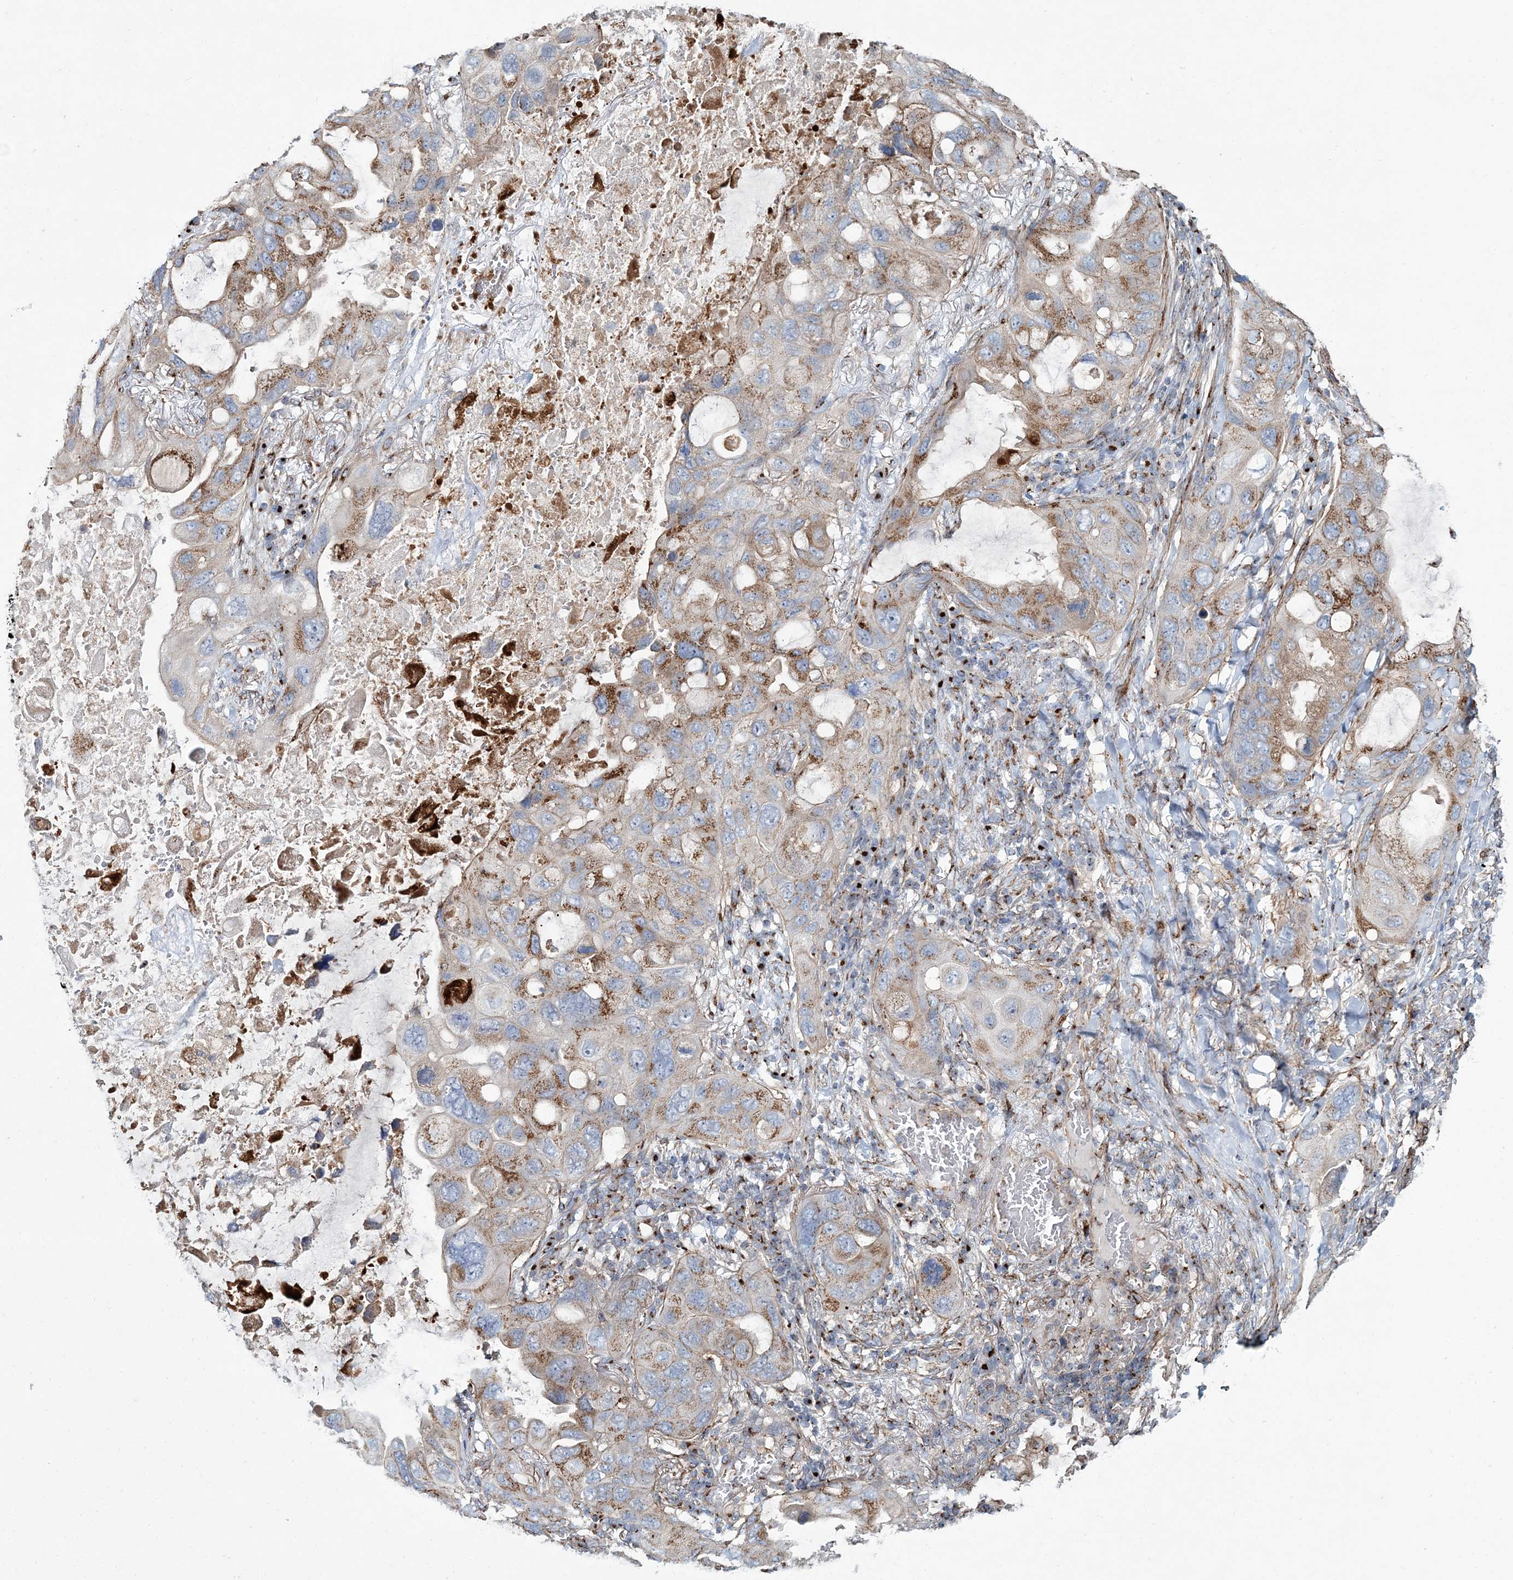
{"staining": {"intensity": "moderate", "quantity": ">75%", "location": "cytoplasmic/membranous"}, "tissue": "lung cancer", "cell_type": "Tumor cells", "image_type": "cancer", "snomed": [{"axis": "morphology", "description": "Squamous cell carcinoma, NOS"}, {"axis": "topography", "description": "Lung"}], "caption": "Immunohistochemical staining of lung squamous cell carcinoma exhibits medium levels of moderate cytoplasmic/membranous staining in about >75% of tumor cells.", "gene": "MAN1A2", "patient": {"sex": "female", "age": 73}}